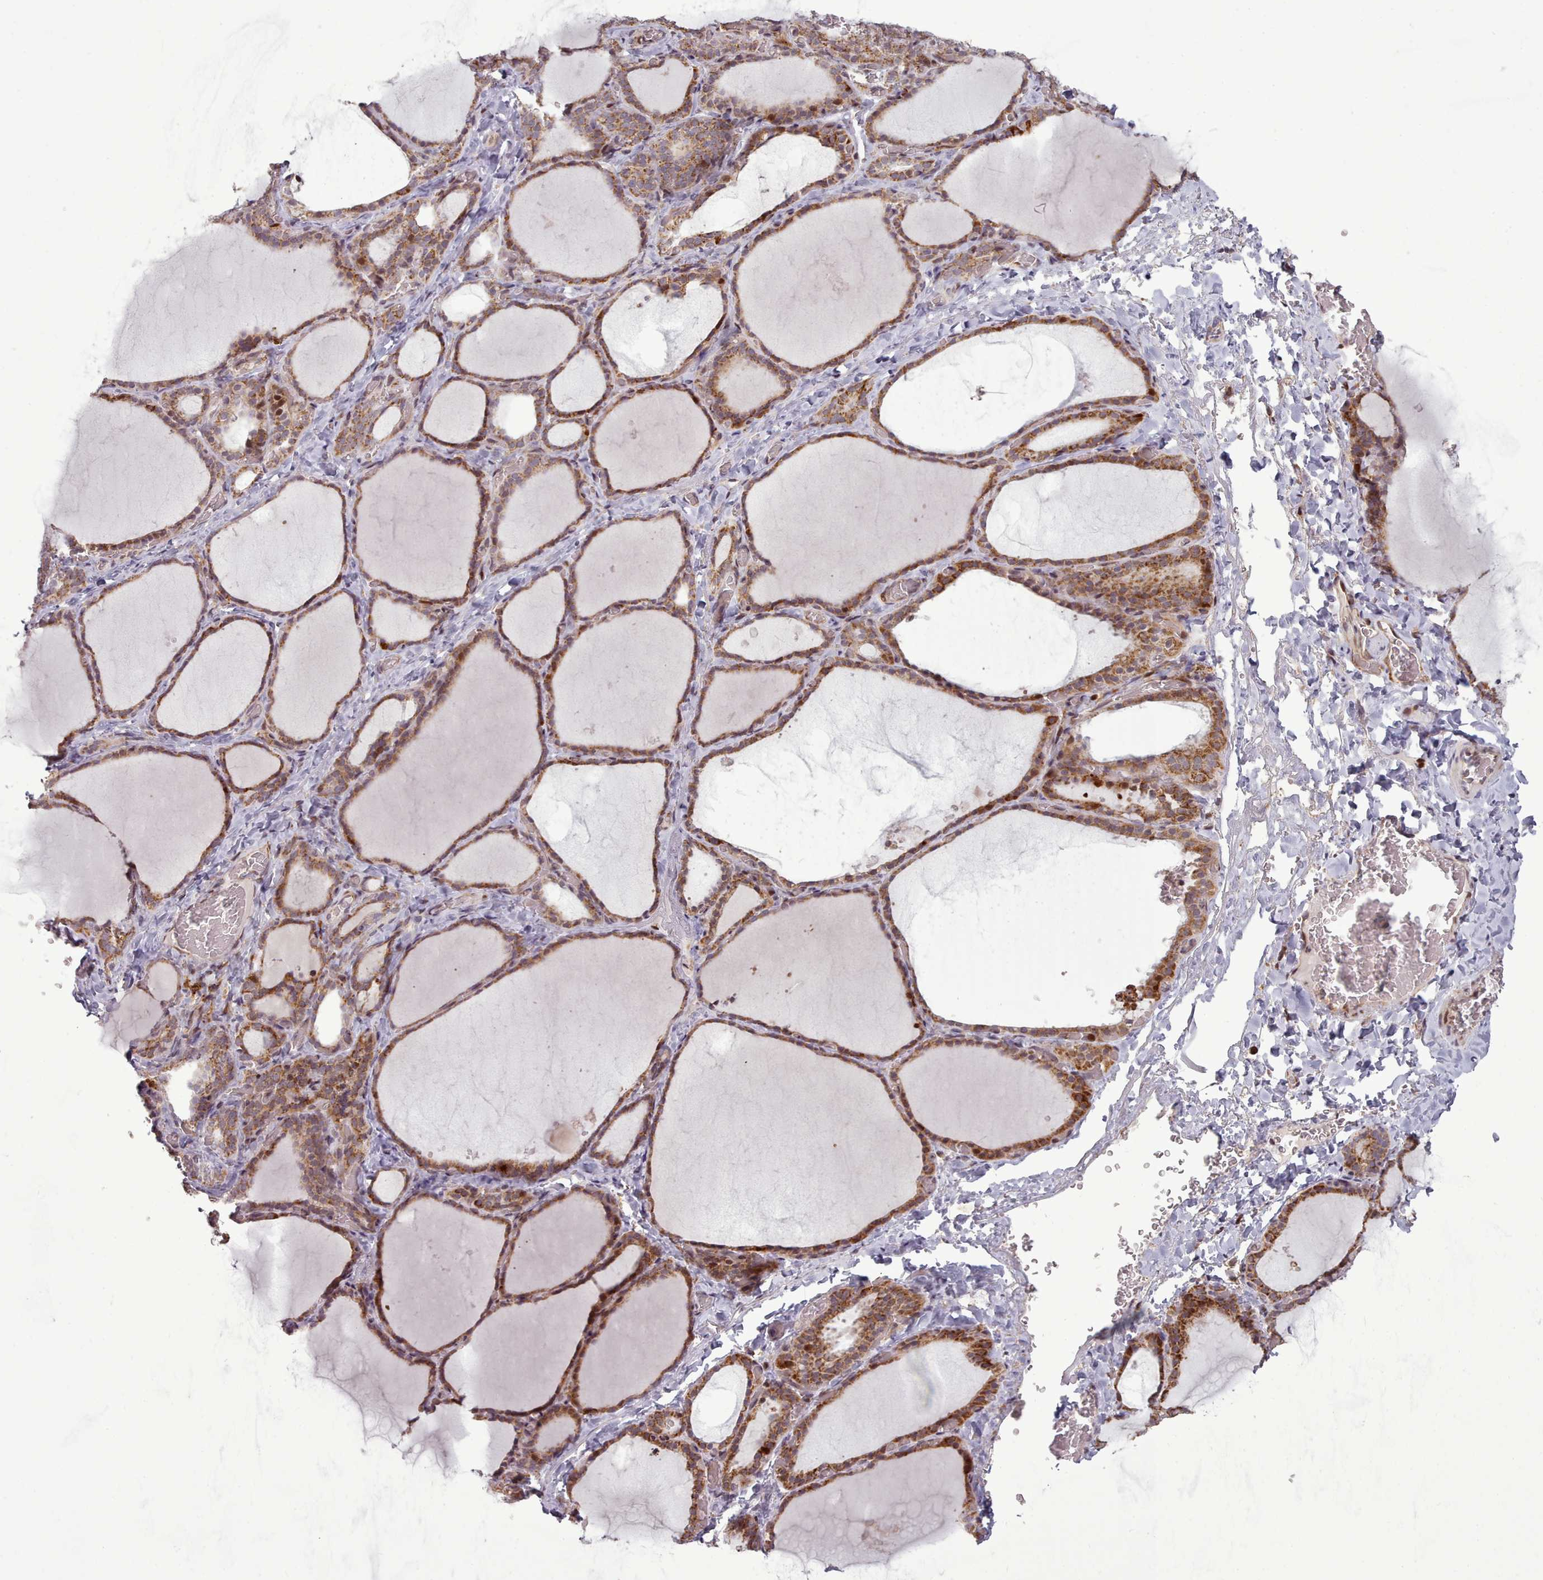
{"staining": {"intensity": "moderate", "quantity": ">75%", "location": "cytoplasmic/membranous"}, "tissue": "thyroid gland", "cell_type": "Glandular cells", "image_type": "normal", "snomed": [{"axis": "morphology", "description": "Normal tissue, NOS"}, {"axis": "topography", "description": "Thyroid gland"}], "caption": "Immunohistochemistry (IHC) (DAB) staining of unremarkable human thyroid gland exhibits moderate cytoplasmic/membranous protein expression in approximately >75% of glandular cells.", "gene": "LGALS9B", "patient": {"sex": "female", "age": 39}}